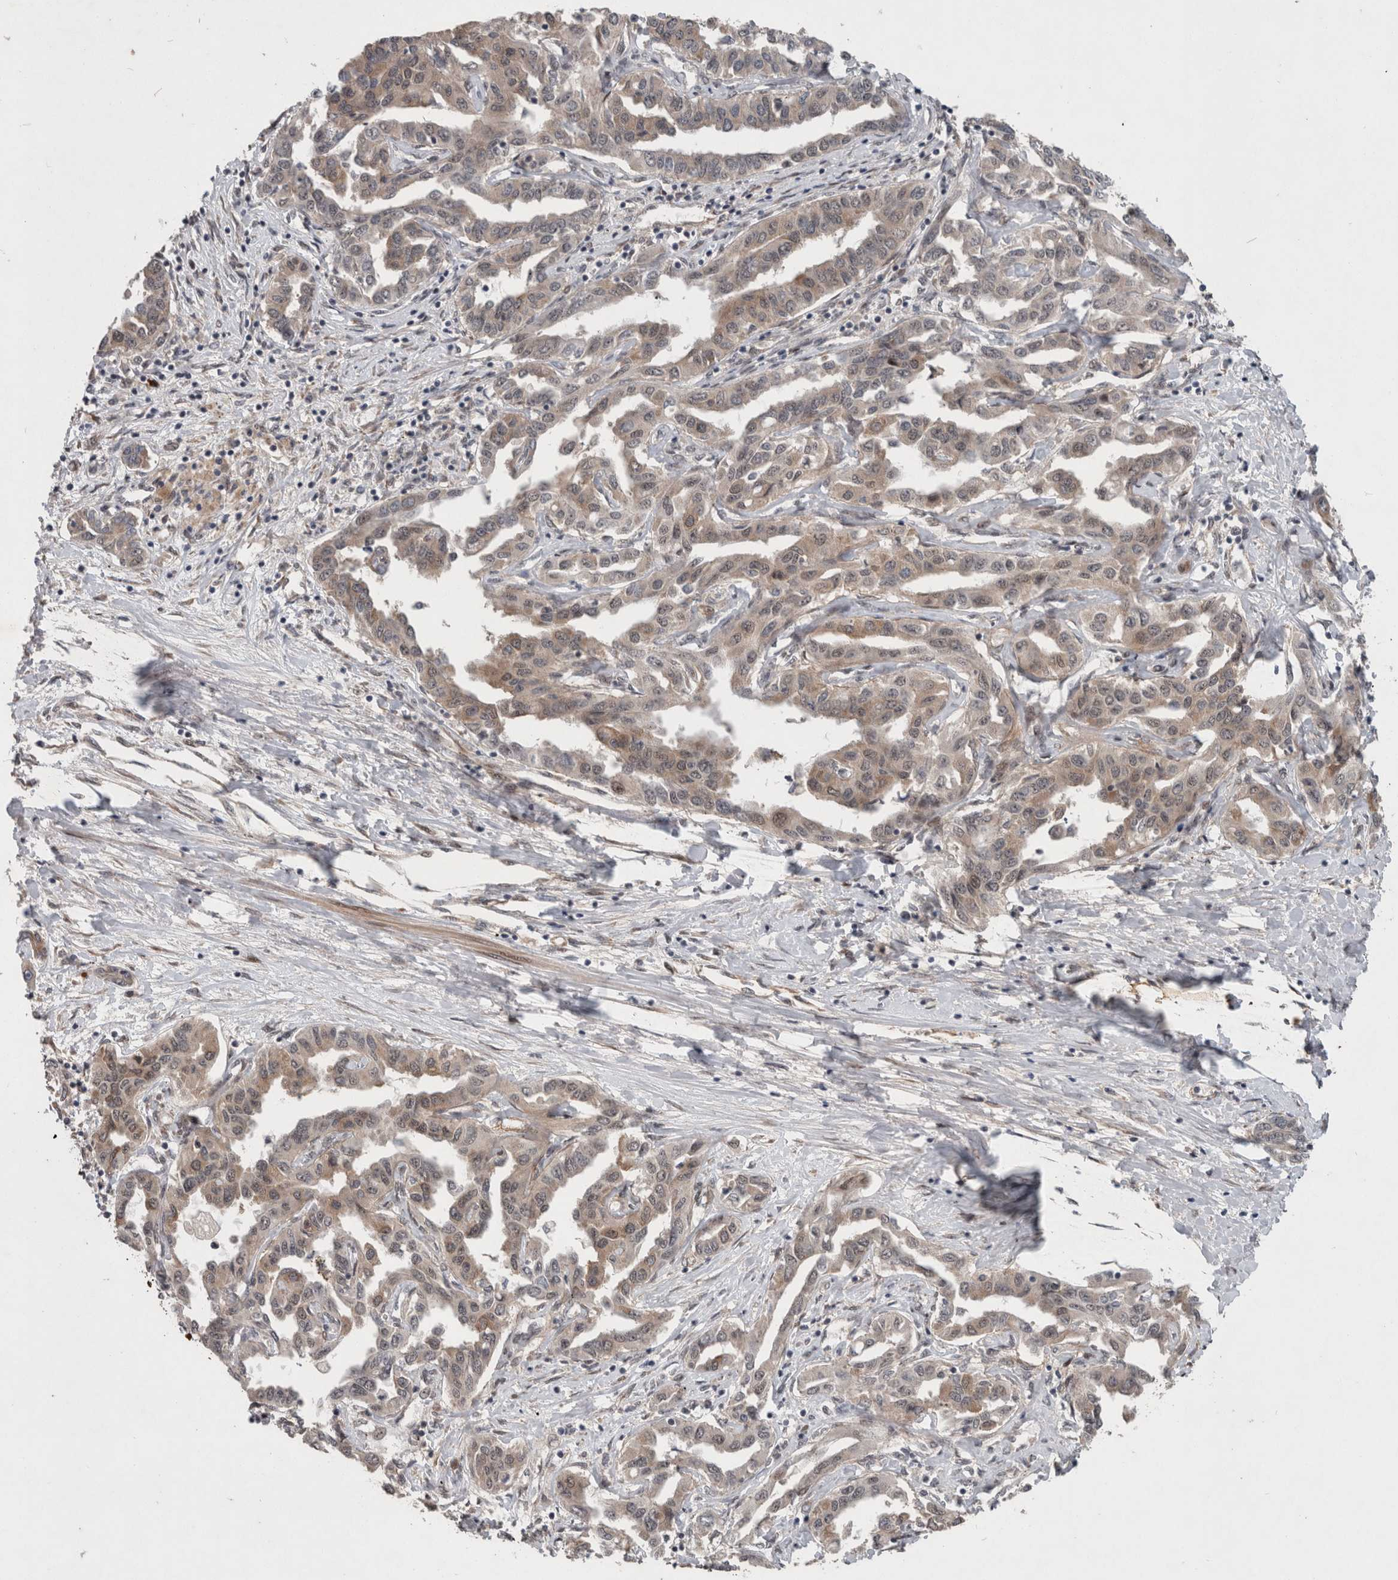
{"staining": {"intensity": "weak", "quantity": "25%-75%", "location": "cytoplasmic/membranous"}, "tissue": "liver cancer", "cell_type": "Tumor cells", "image_type": "cancer", "snomed": [{"axis": "morphology", "description": "Cholangiocarcinoma"}, {"axis": "topography", "description": "Liver"}], "caption": "Human liver cholangiocarcinoma stained with a protein marker exhibits weak staining in tumor cells.", "gene": "GIMAP6", "patient": {"sex": "male", "age": 59}}